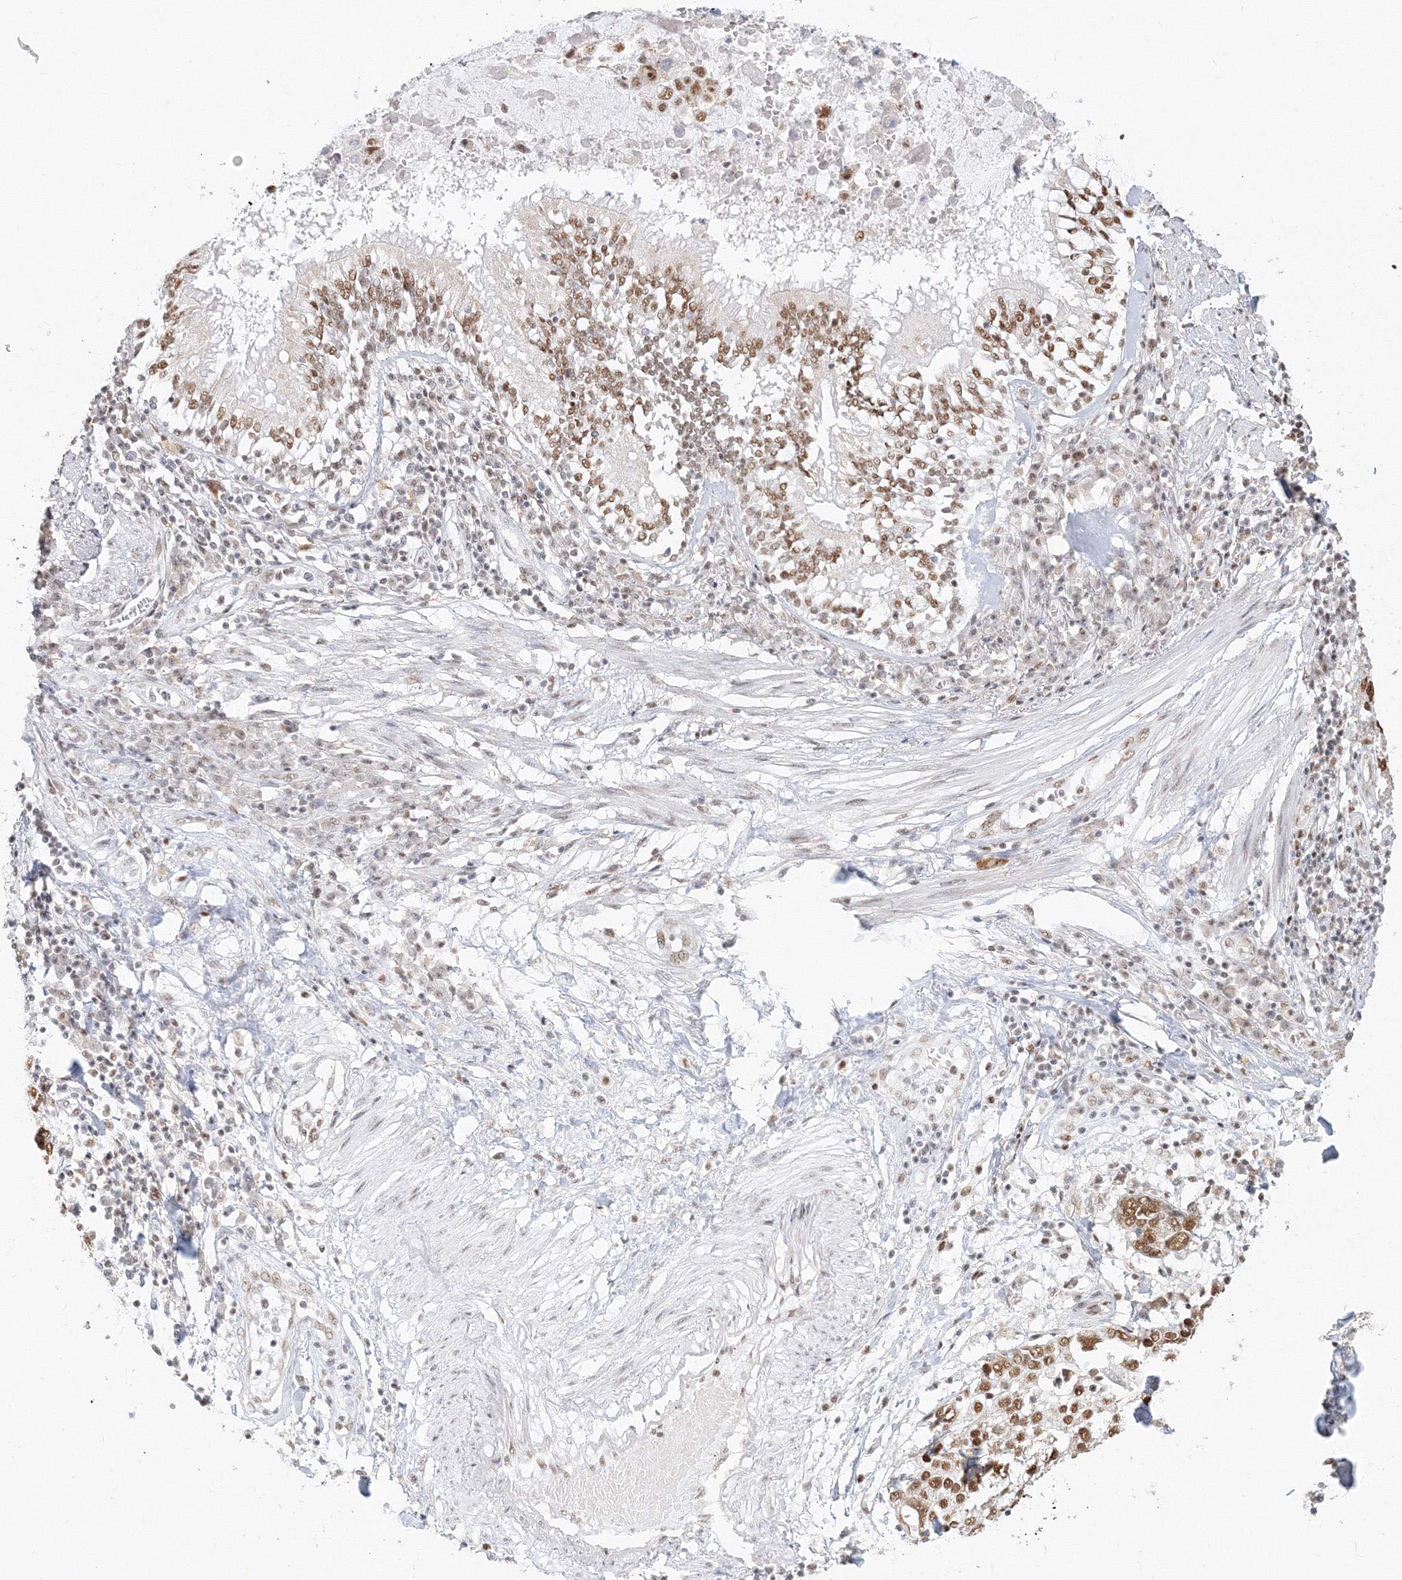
{"staining": {"intensity": "moderate", "quantity": ">75%", "location": "nuclear"}, "tissue": "lung cancer", "cell_type": "Tumor cells", "image_type": "cancer", "snomed": [{"axis": "morphology", "description": "Squamous cell carcinoma, NOS"}, {"axis": "topography", "description": "Lung"}], "caption": "IHC image of neoplastic tissue: lung cancer stained using immunohistochemistry (IHC) exhibits medium levels of moderate protein expression localized specifically in the nuclear of tumor cells, appearing as a nuclear brown color.", "gene": "PPP4R2", "patient": {"sex": "male", "age": 65}}